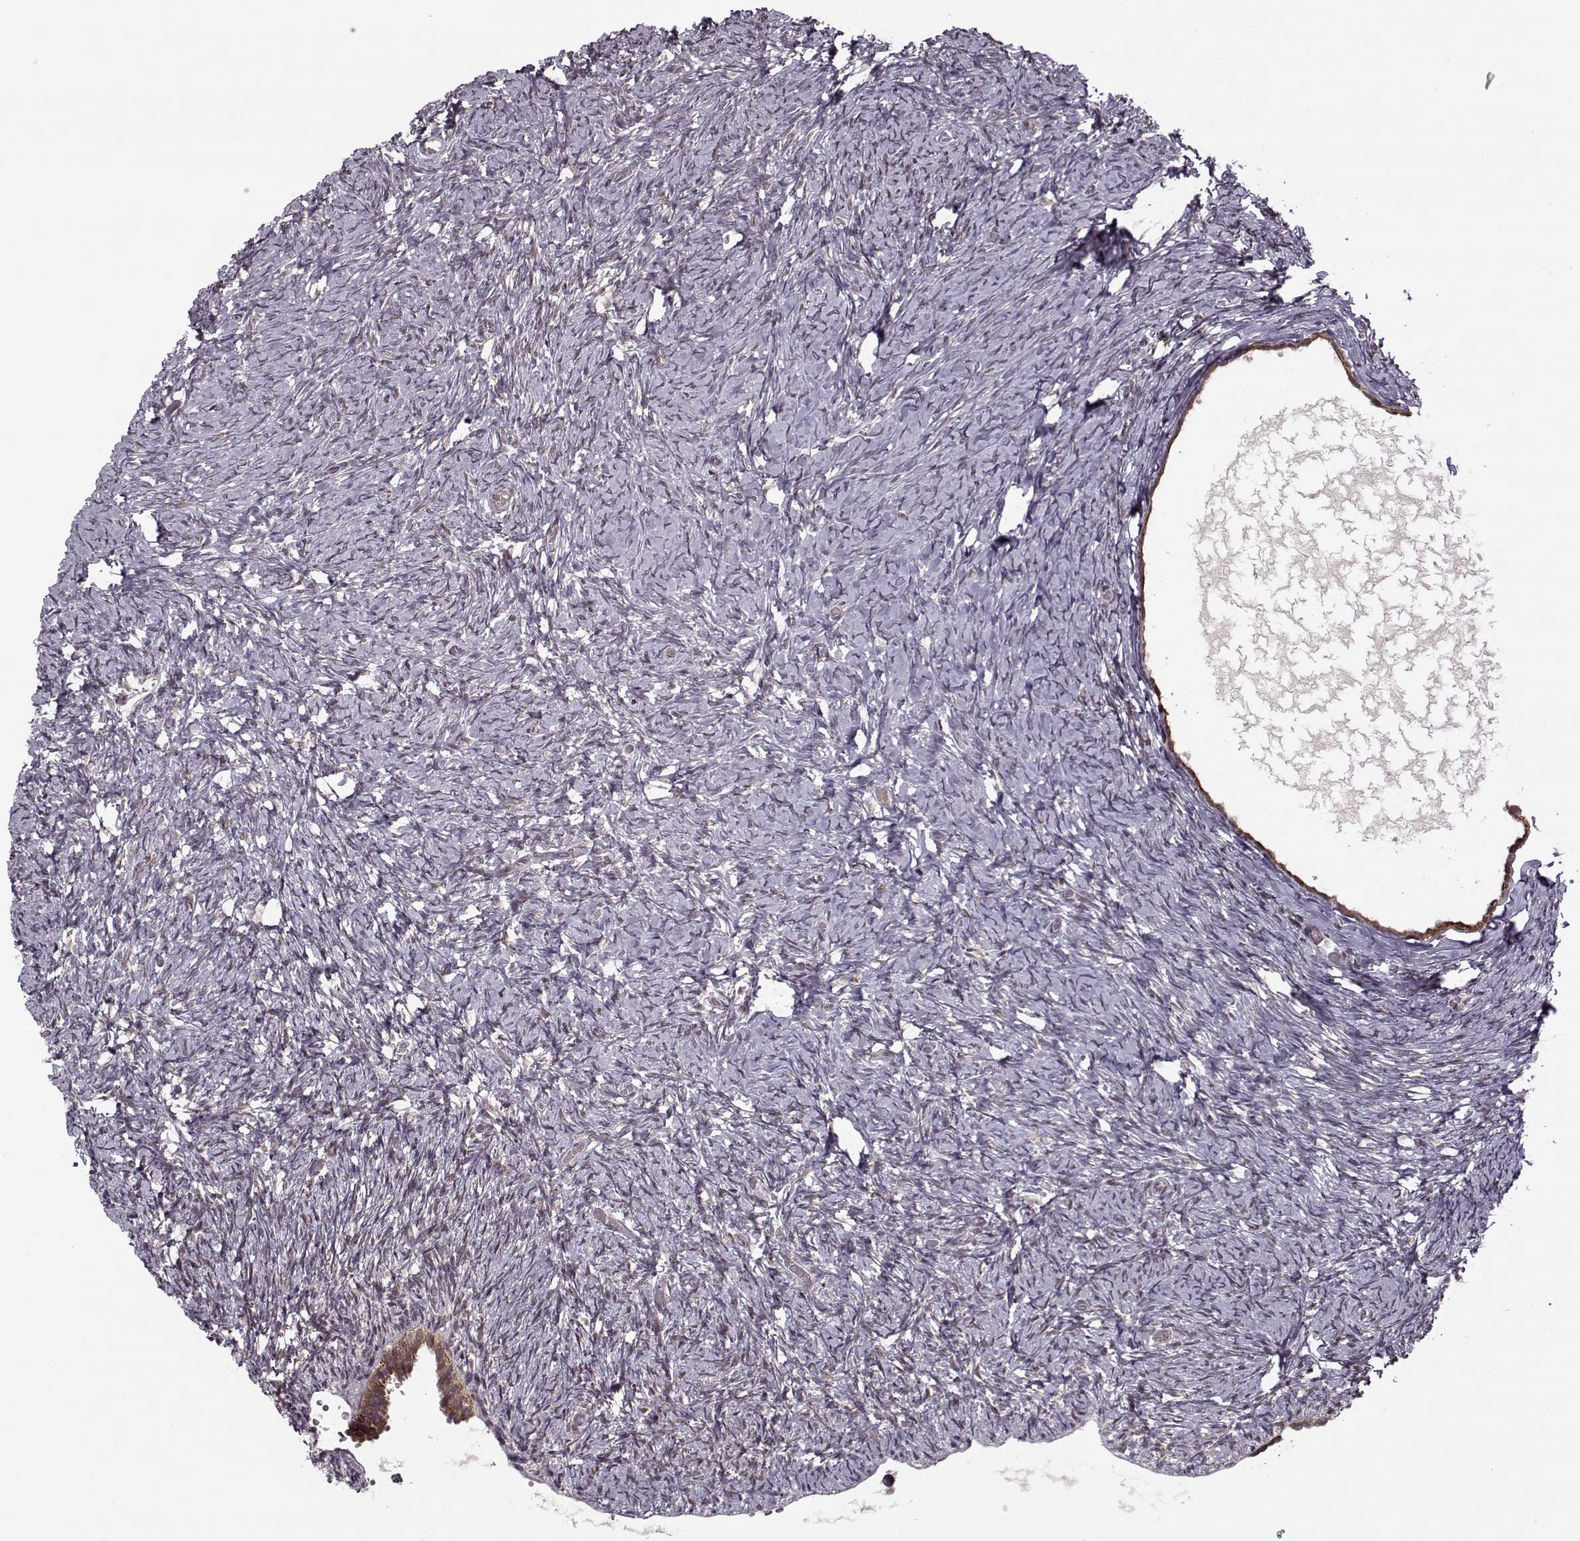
{"staining": {"intensity": "weak", "quantity": "25%-75%", "location": "nuclear"}, "tissue": "ovary", "cell_type": "Ovarian stroma cells", "image_type": "normal", "snomed": [{"axis": "morphology", "description": "Normal tissue, NOS"}, {"axis": "topography", "description": "Ovary"}], "caption": "Immunohistochemistry of normal human ovary shows low levels of weak nuclear expression in approximately 25%-75% of ovarian stroma cells.", "gene": "DENND4B", "patient": {"sex": "female", "age": 39}}